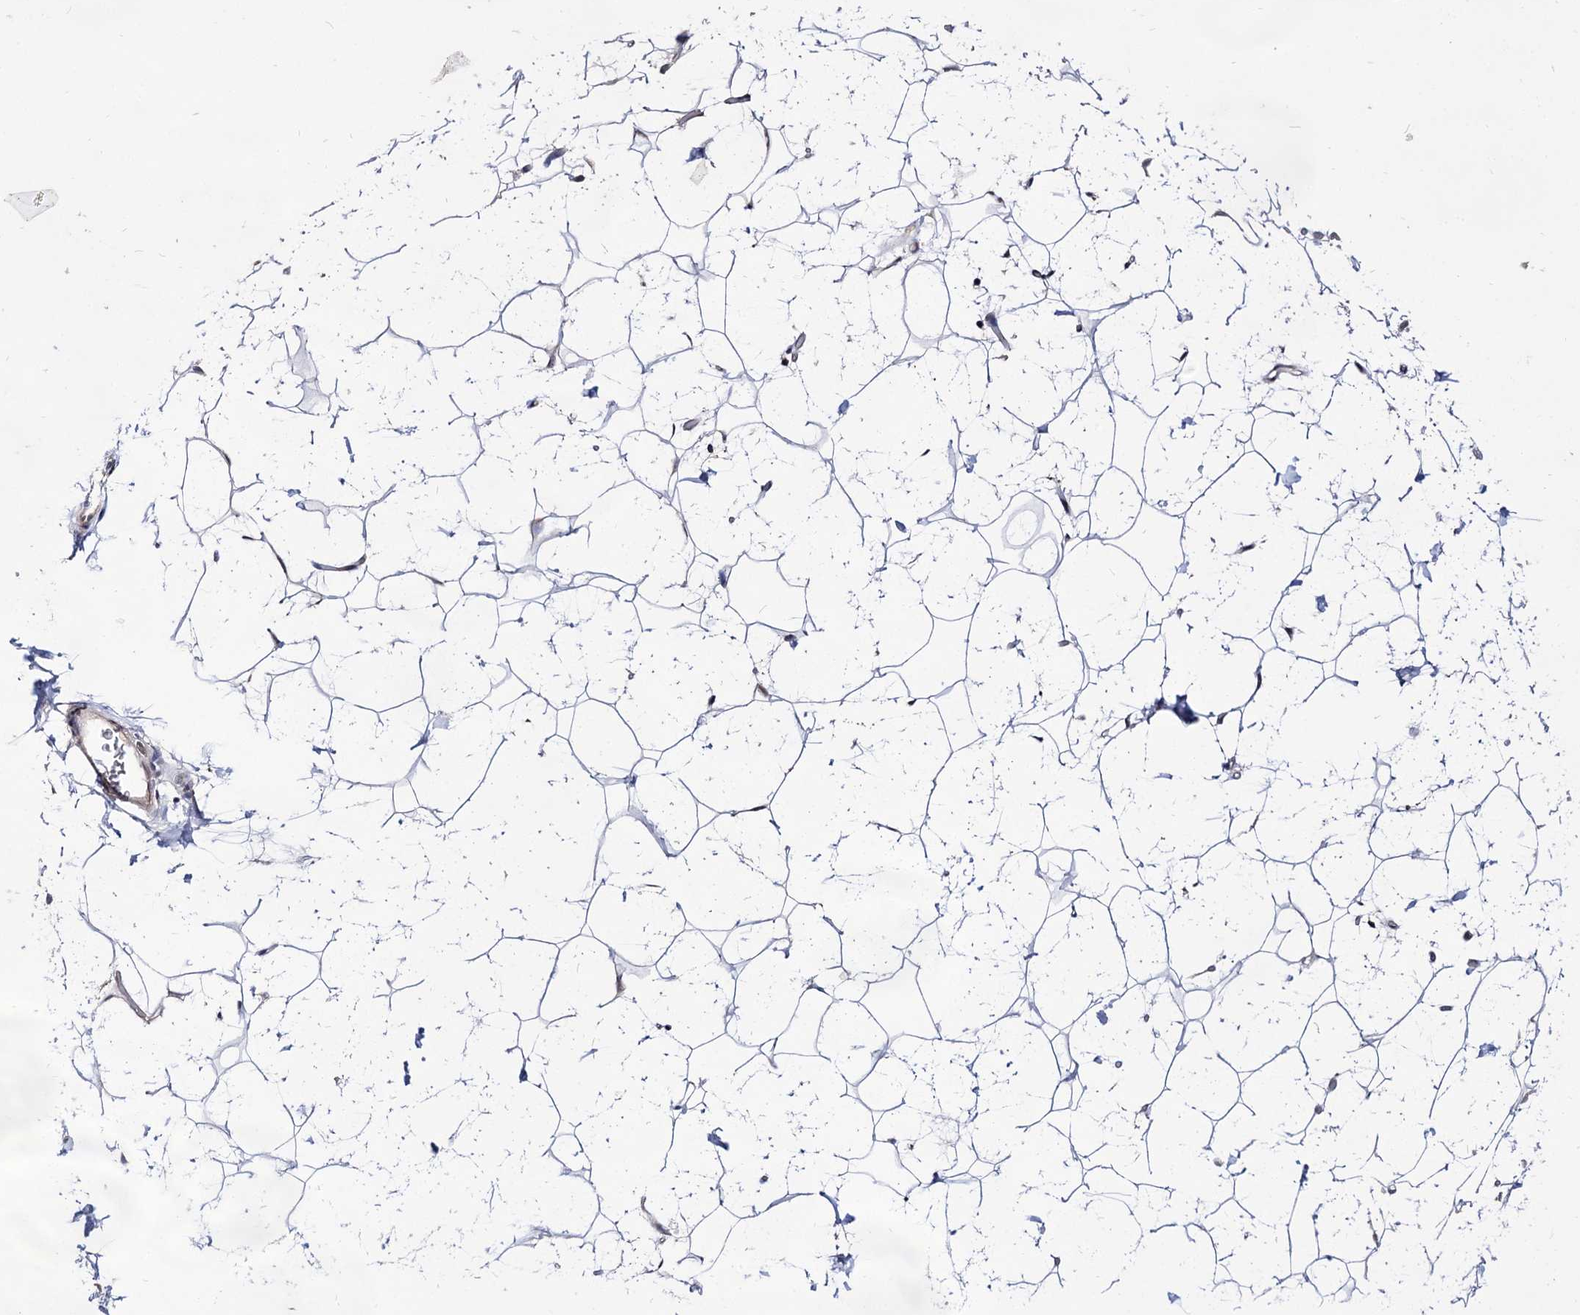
{"staining": {"intensity": "weak", "quantity": "<25%", "location": "cytoplasmic/membranous"}, "tissue": "adipose tissue", "cell_type": "Adipocytes", "image_type": "normal", "snomed": [{"axis": "morphology", "description": "Normal tissue, NOS"}, {"axis": "topography", "description": "Breast"}], "caption": "The image displays no significant expression in adipocytes of adipose tissue. The staining was performed using DAB to visualize the protein expression in brown, while the nuclei were stained in blue with hematoxylin (Magnification: 20x).", "gene": "ARFIP2", "patient": {"sex": "female", "age": 26}}